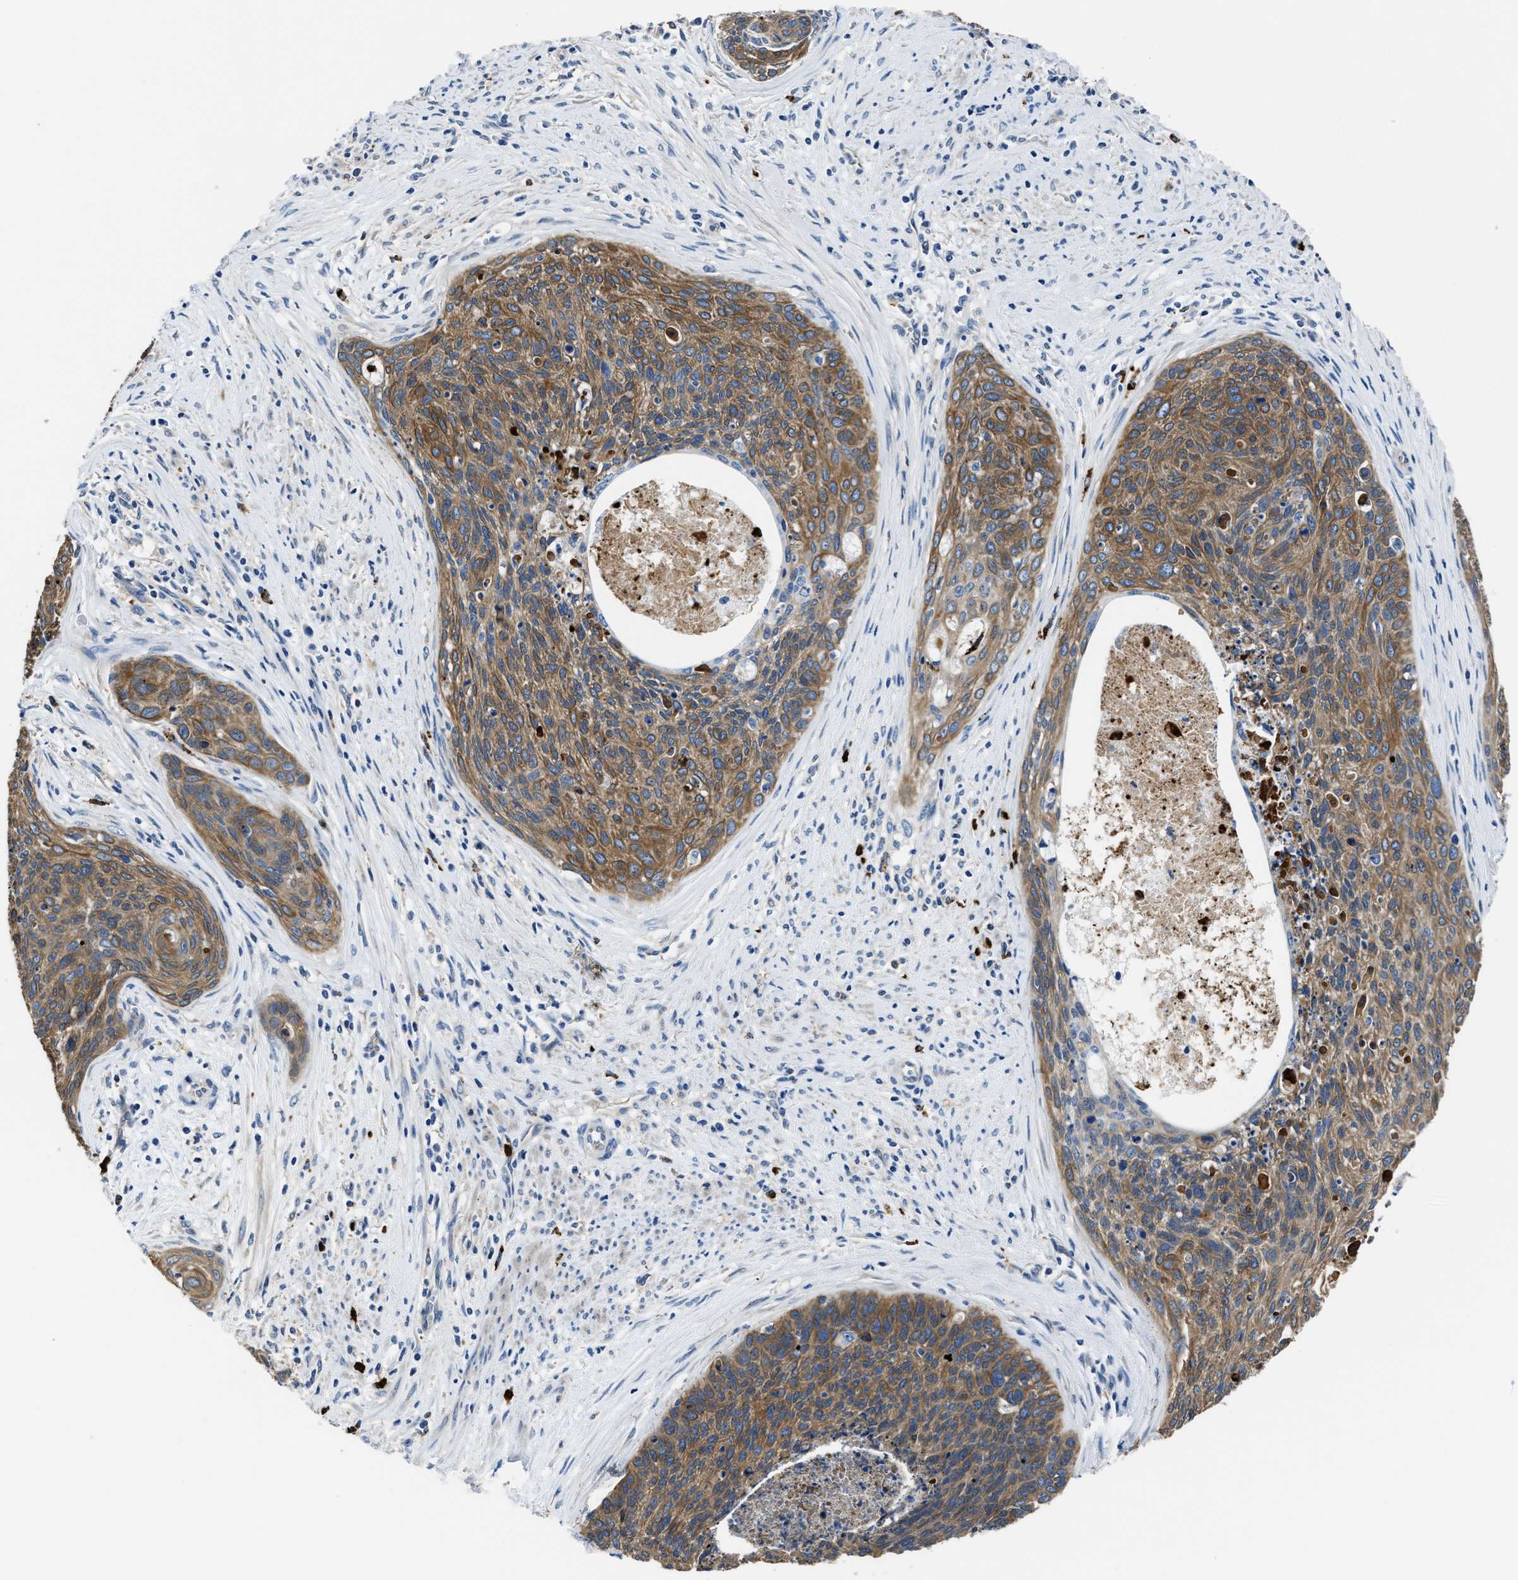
{"staining": {"intensity": "moderate", "quantity": ">75%", "location": "cytoplasmic/membranous"}, "tissue": "cervical cancer", "cell_type": "Tumor cells", "image_type": "cancer", "snomed": [{"axis": "morphology", "description": "Squamous cell carcinoma, NOS"}, {"axis": "topography", "description": "Cervix"}], "caption": "IHC staining of cervical cancer, which shows medium levels of moderate cytoplasmic/membranous expression in about >75% of tumor cells indicating moderate cytoplasmic/membranous protein expression. The staining was performed using DAB (3,3'-diaminobenzidine) (brown) for protein detection and nuclei were counterstained in hematoxylin (blue).", "gene": "TRAF6", "patient": {"sex": "female", "age": 55}}